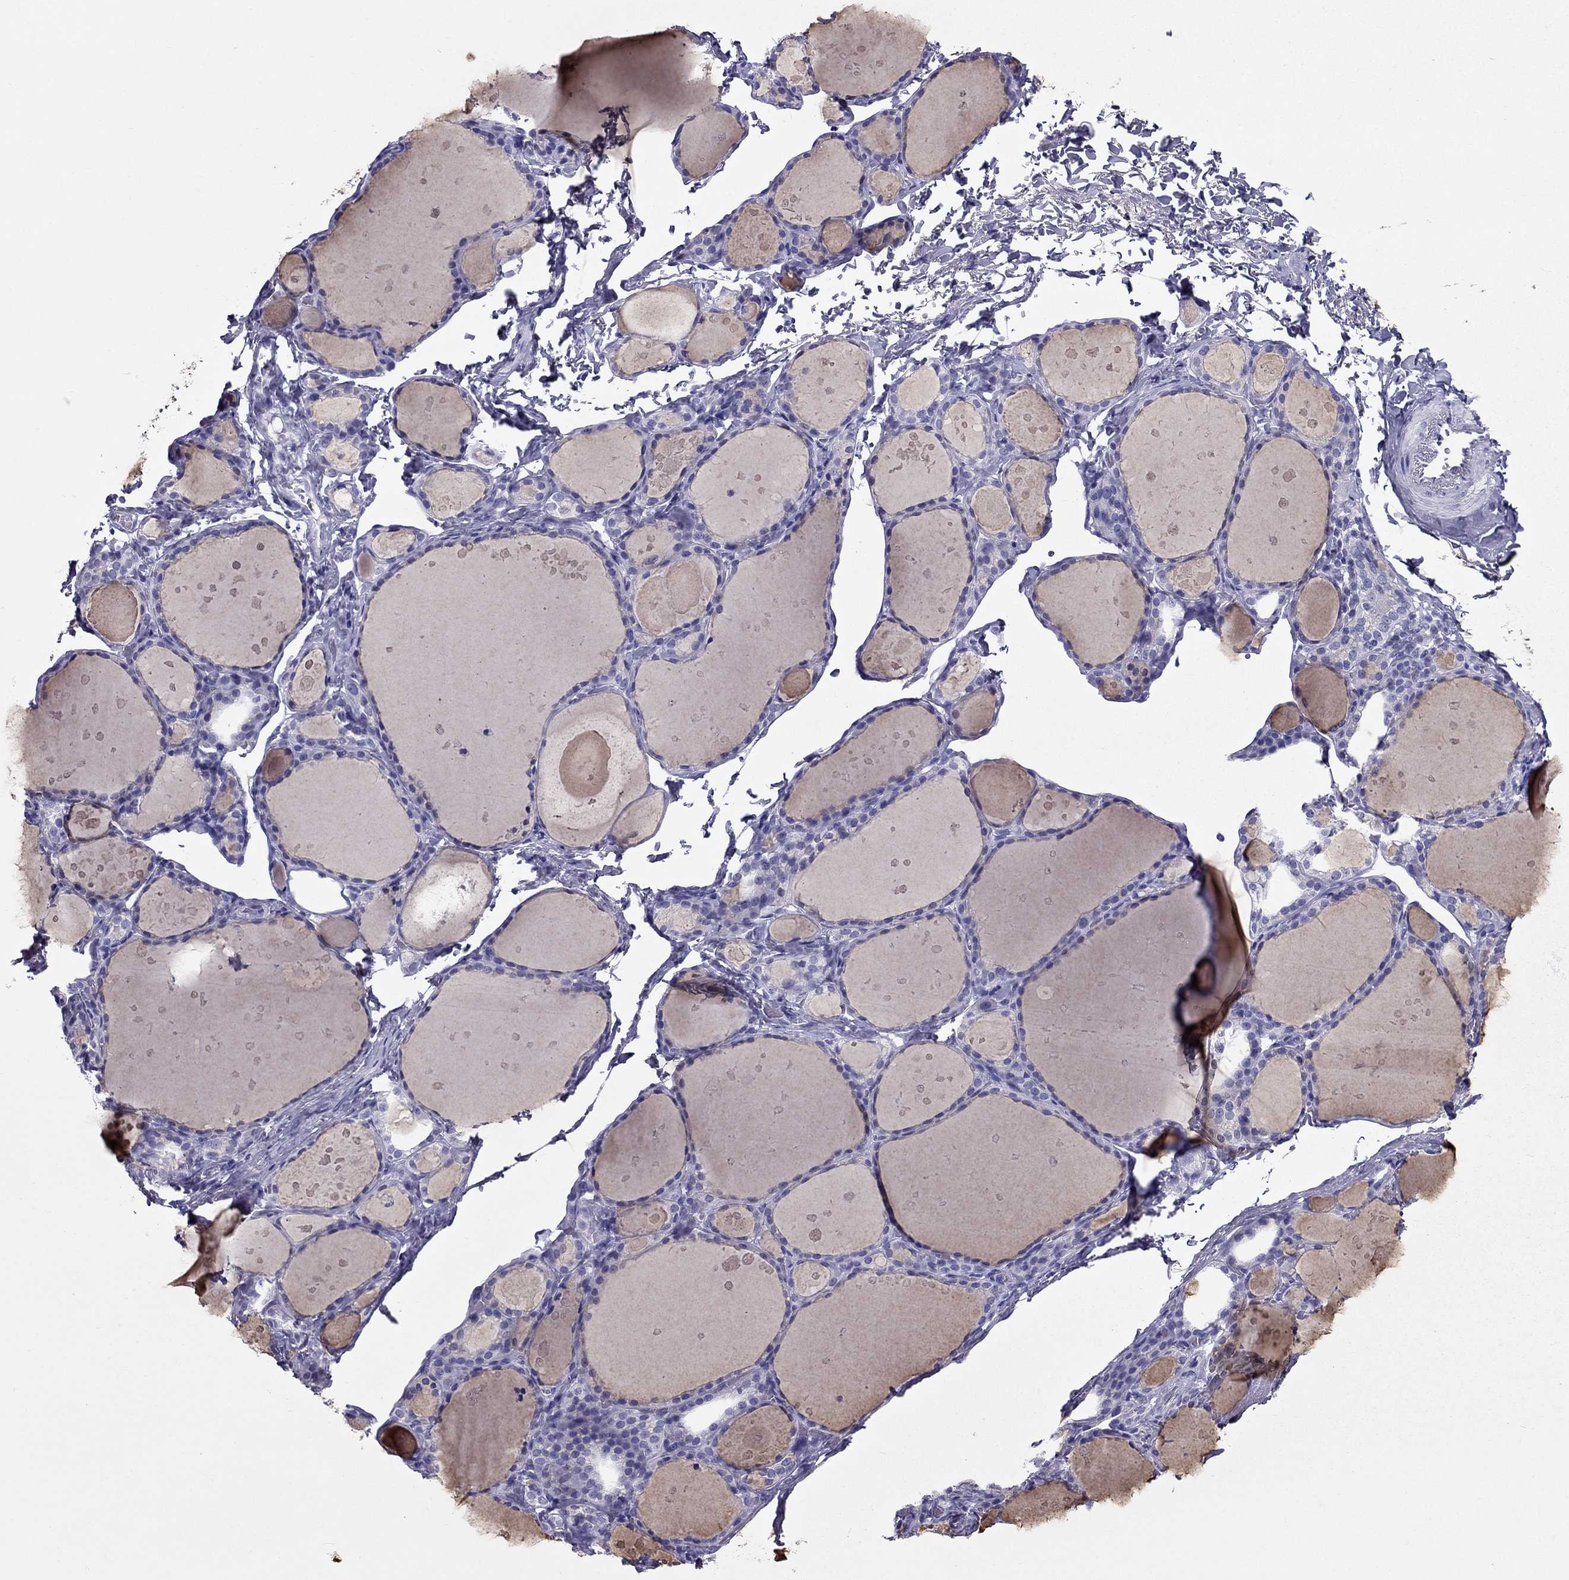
{"staining": {"intensity": "negative", "quantity": "none", "location": "none"}, "tissue": "thyroid gland", "cell_type": "Glandular cells", "image_type": "normal", "snomed": [{"axis": "morphology", "description": "Normal tissue, NOS"}, {"axis": "topography", "description": "Thyroid gland"}], "caption": "Immunohistochemical staining of unremarkable thyroid gland demonstrates no significant staining in glandular cells. Nuclei are stained in blue.", "gene": "ZNF541", "patient": {"sex": "male", "age": 68}}